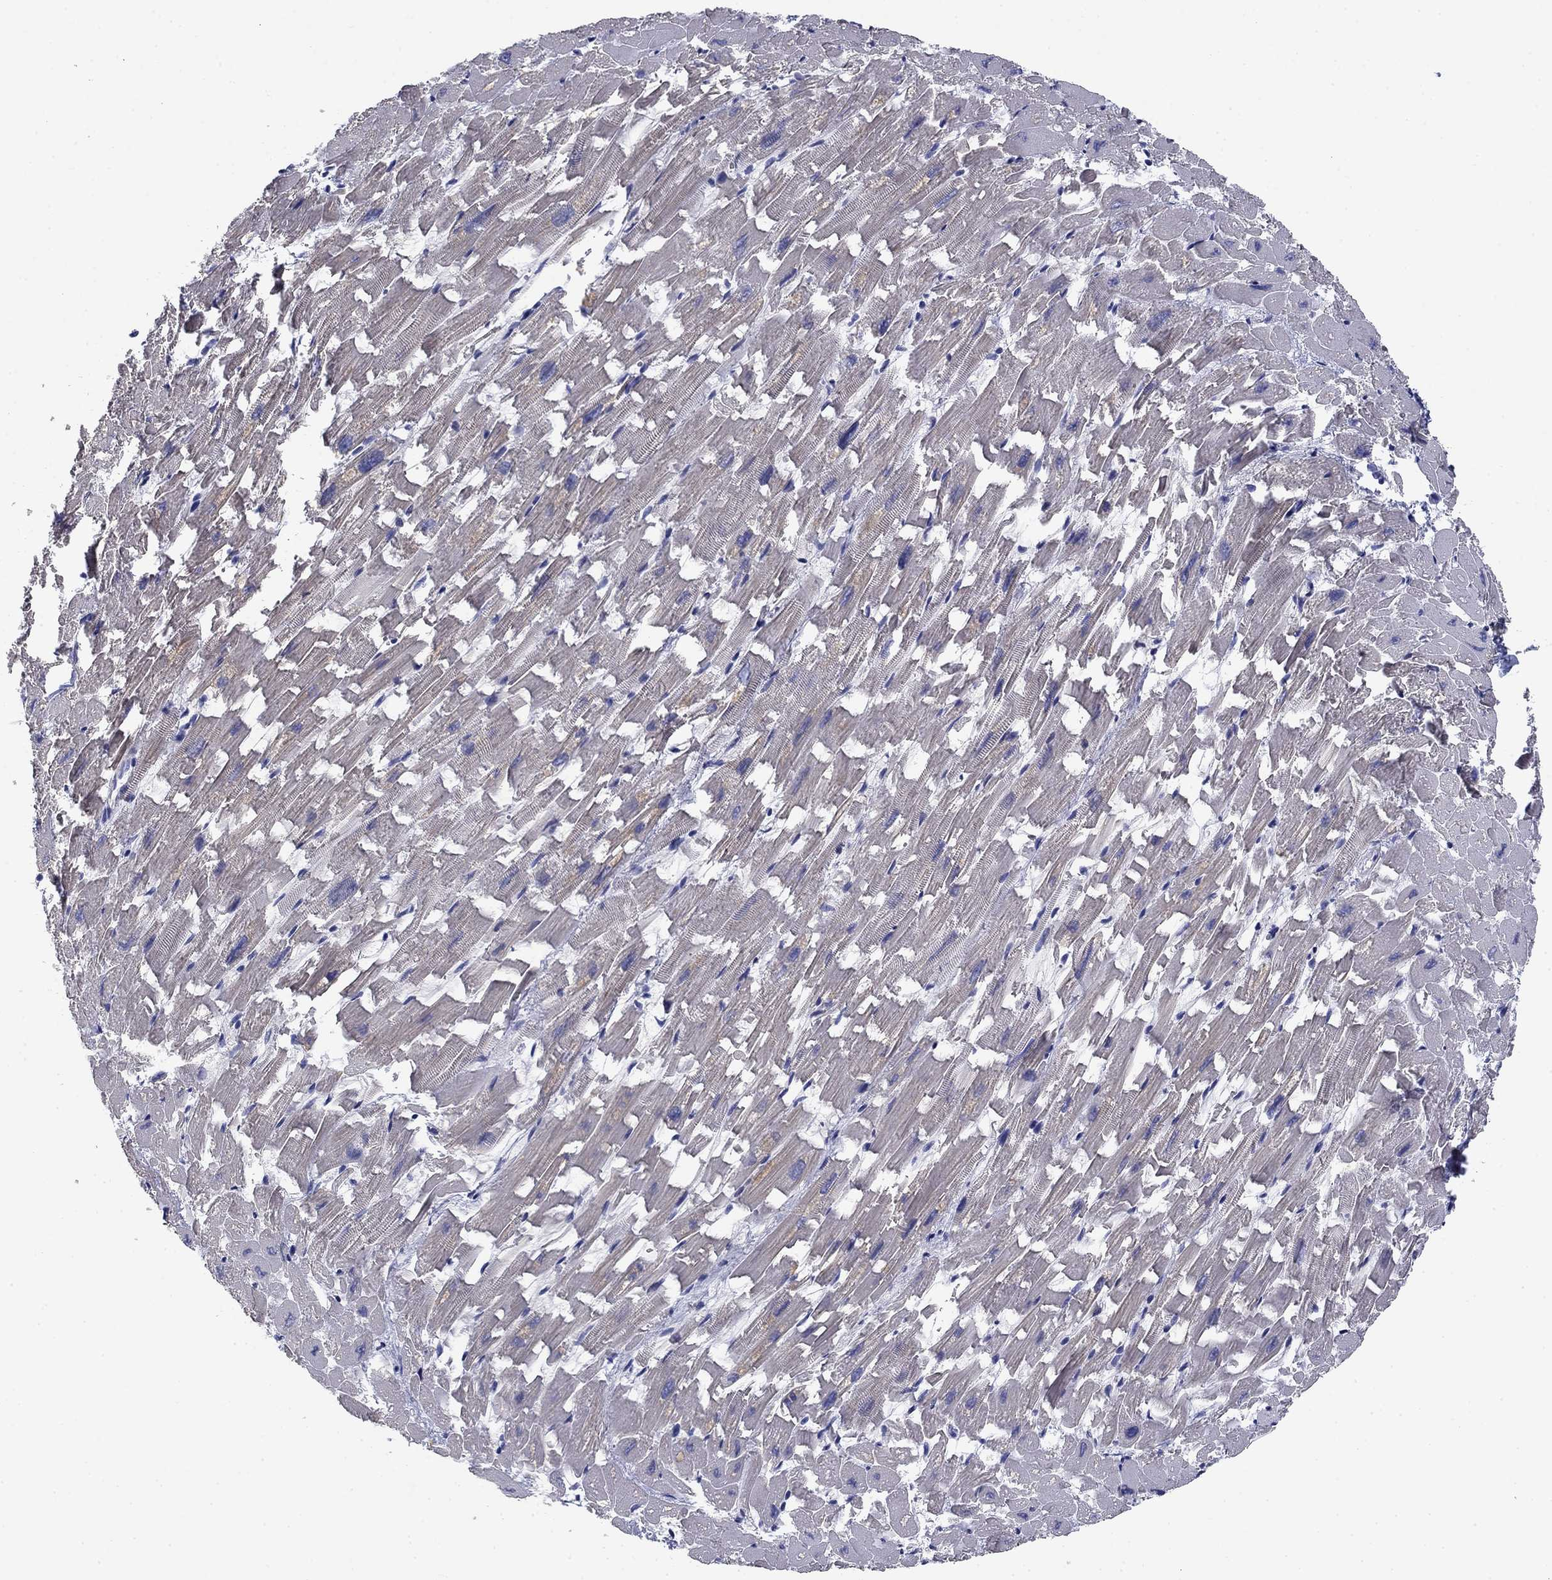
{"staining": {"intensity": "negative", "quantity": "none", "location": "none"}, "tissue": "heart muscle", "cell_type": "Cardiomyocytes", "image_type": "normal", "snomed": [{"axis": "morphology", "description": "Normal tissue, NOS"}, {"axis": "topography", "description": "Heart"}], "caption": "Immunohistochemistry (IHC) image of benign heart muscle stained for a protein (brown), which demonstrates no staining in cardiomyocytes. Brightfield microscopy of IHC stained with DAB (3,3'-diaminobenzidine) (brown) and hematoxylin (blue), captured at high magnification.", "gene": "PRKCG", "patient": {"sex": "female", "age": 64}}